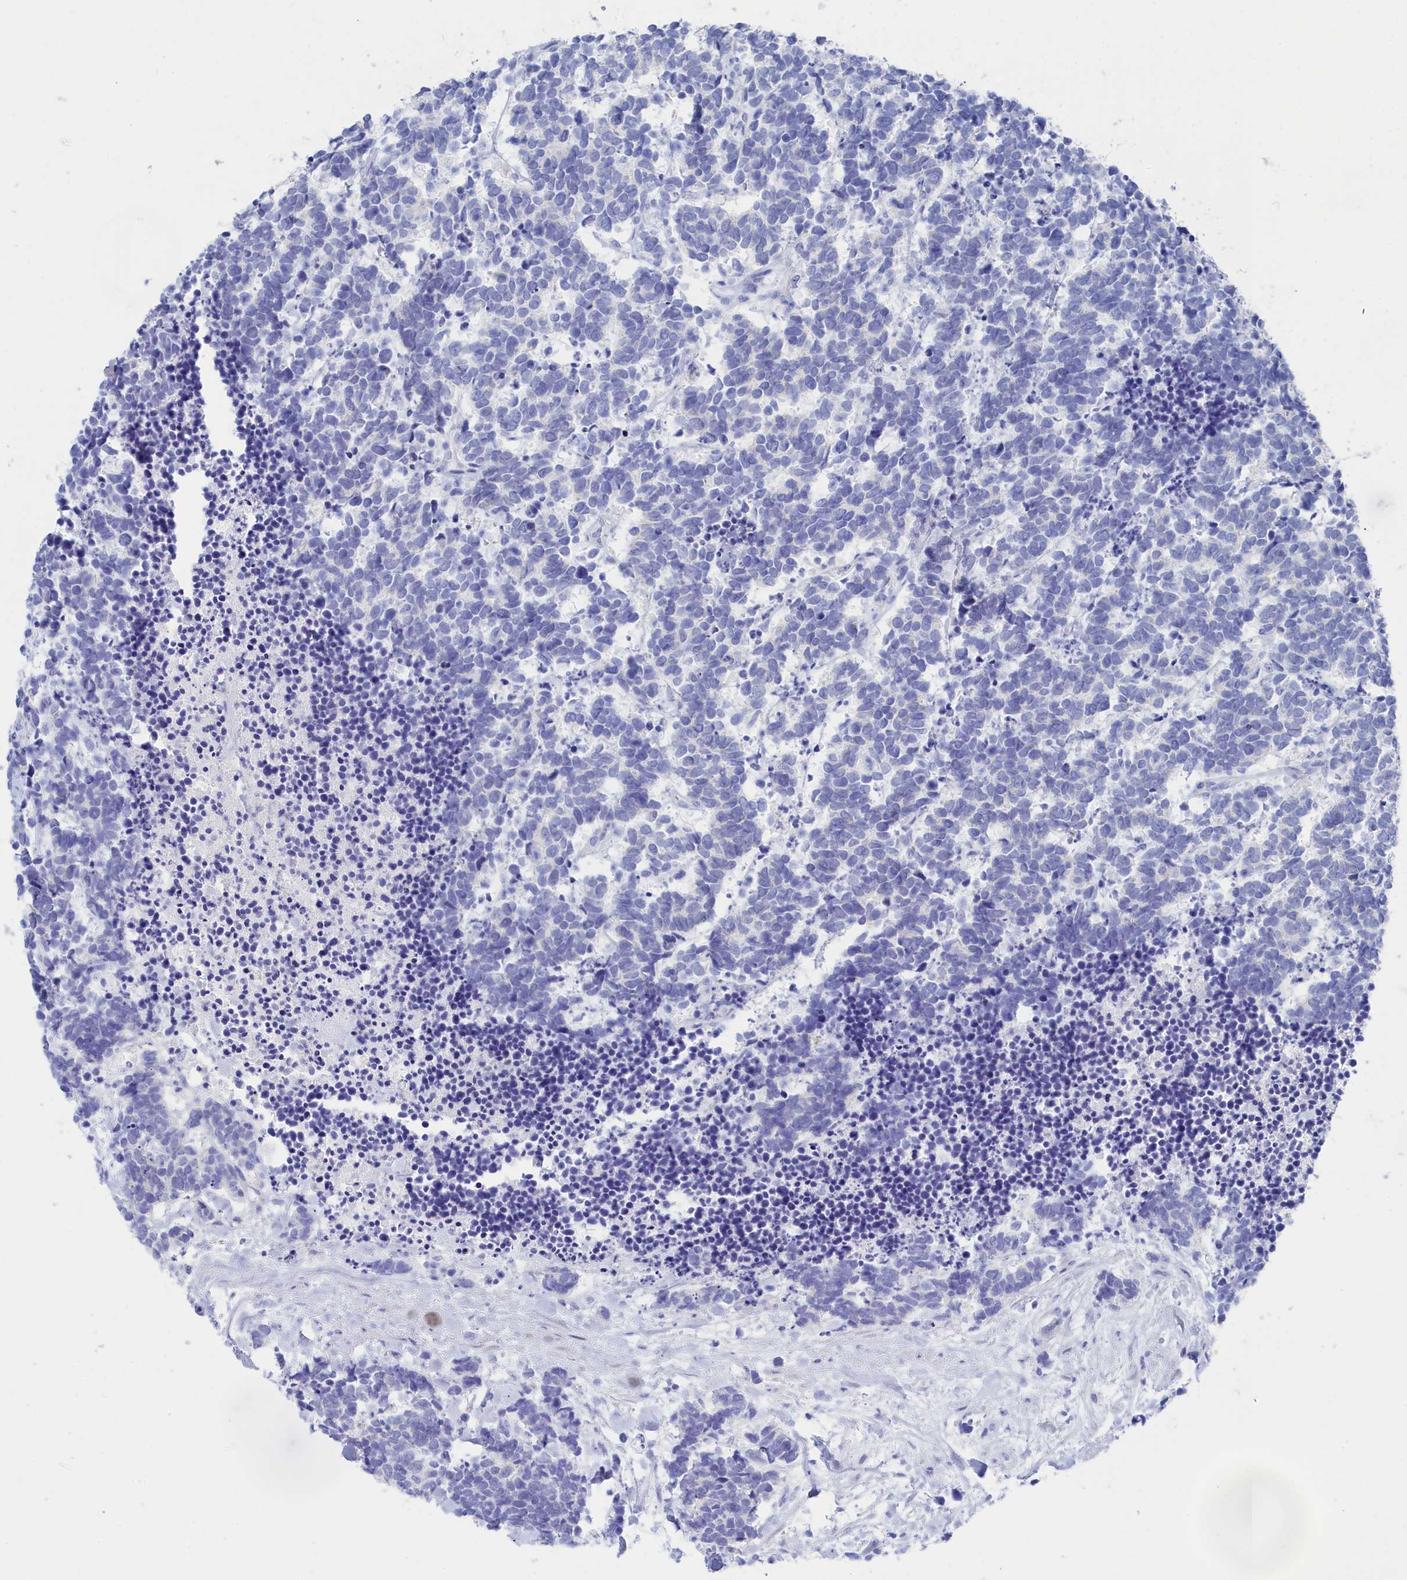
{"staining": {"intensity": "negative", "quantity": "none", "location": "none"}, "tissue": "carcinoid", "cell_type": "Tumor cells", "image_type": "cancer", "snomed": [{"axis": "morphology", "description": "Carcinoma, NOS"}, {"axis": "morphology", "description": "Carcinoid, malignant, NOS"}, {"axis": "topography", "description": "Prostate"}], "caption": "Photomicrograph shows no significant protein positivity in tumor cells of malignant carcinoid.", "gene": "TRIM10", "patient": {"sex": "male", "age": 57}}